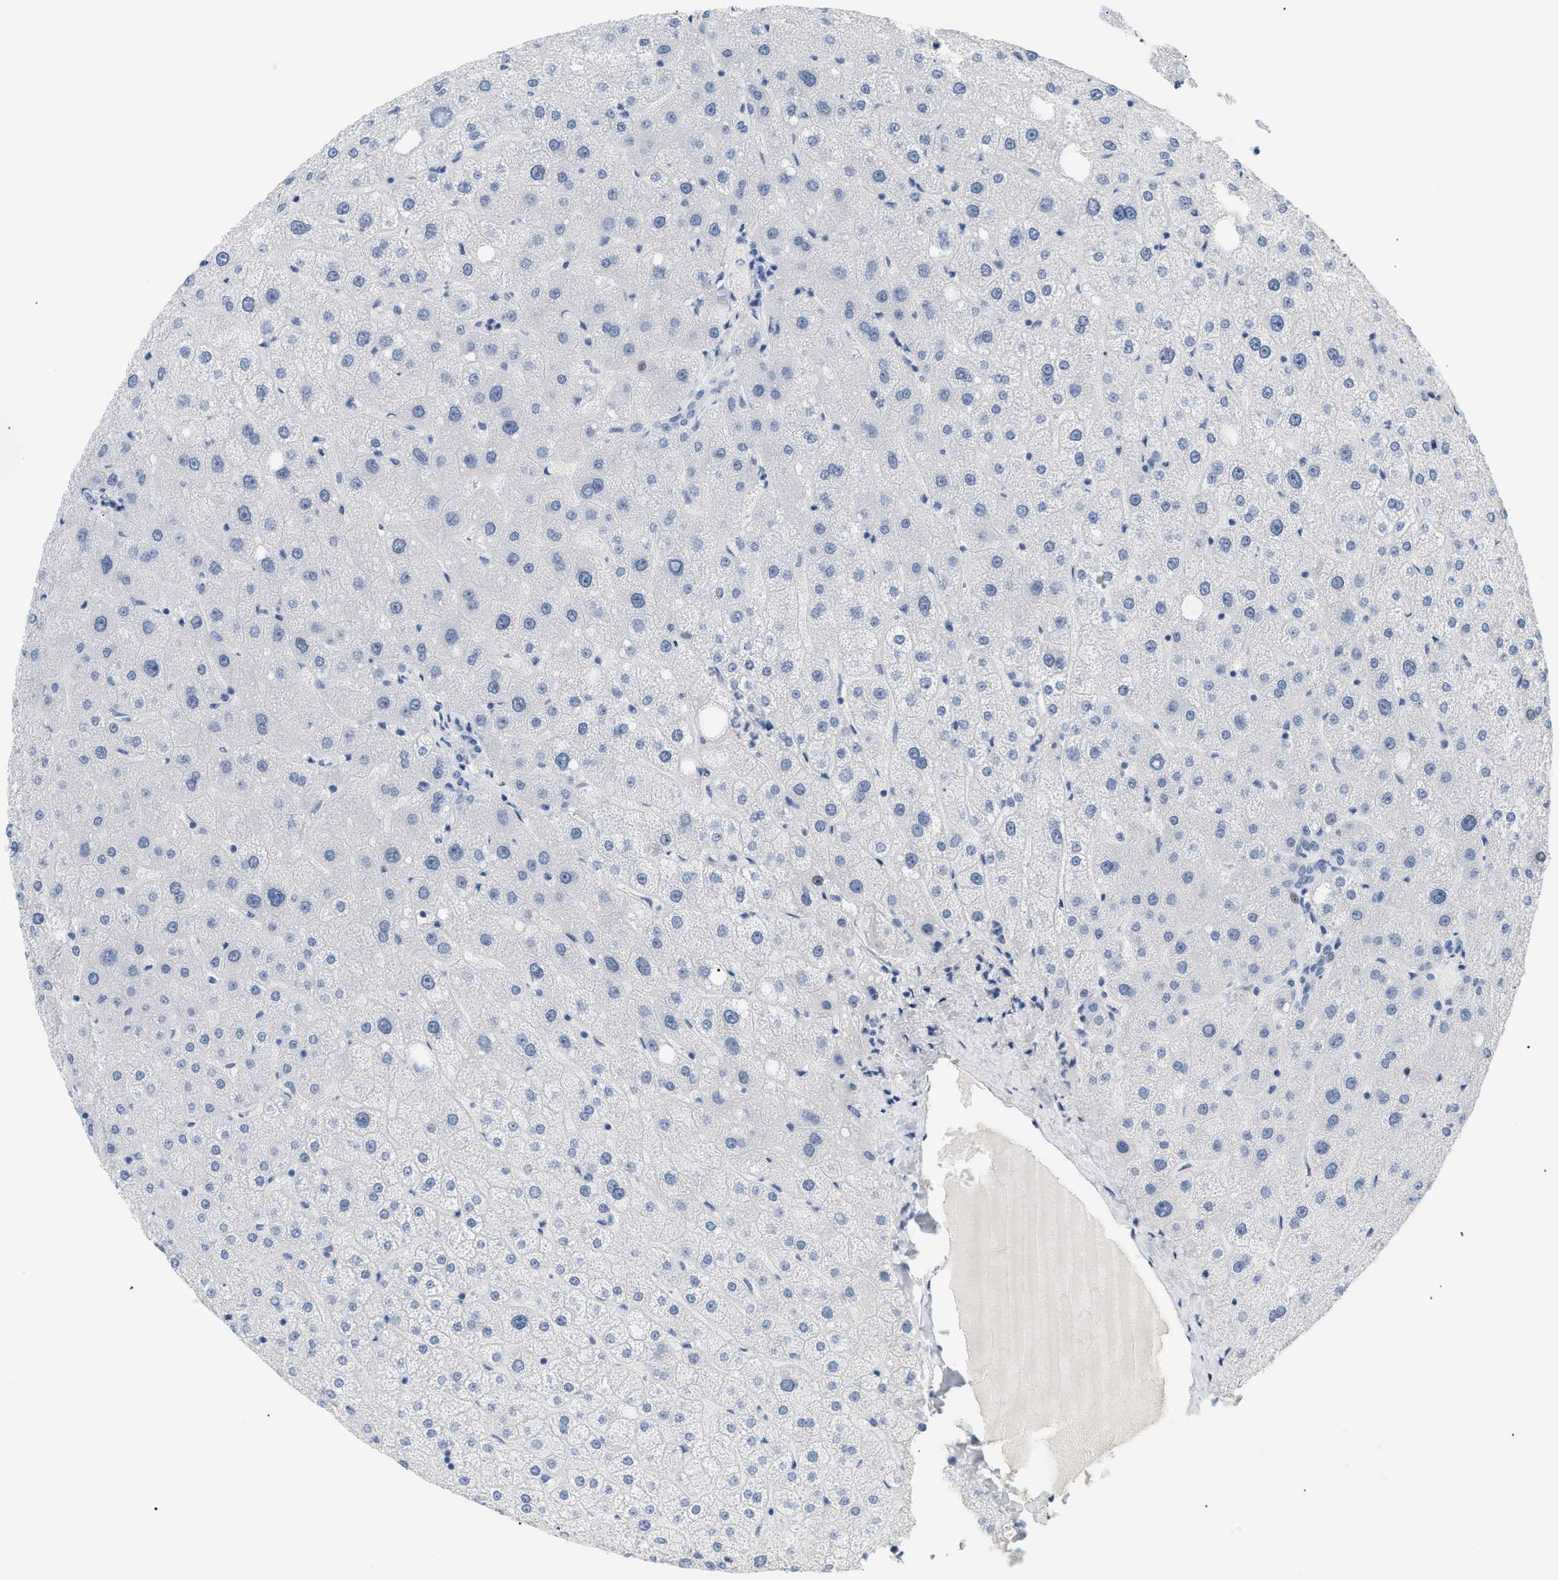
{"staining": {"intensity": "negative", "quantity": "none", "location": "none"}, "tissue": "liver", "cell_type": "Cholangiocytes", "image_type": "normal", "snomed": [{"axis": "morphology", "description": "Normal tissue, NOS"}, {"axis": "topography", "description": "Liver"}], "caption": "DAB (3,3'-diaminobenzidine) immunohistochemical staining of normal human liver displays no significant expression in cholangiocytes.", "gene": "CFH", "patient": {"sex": "male", "age": 73}}